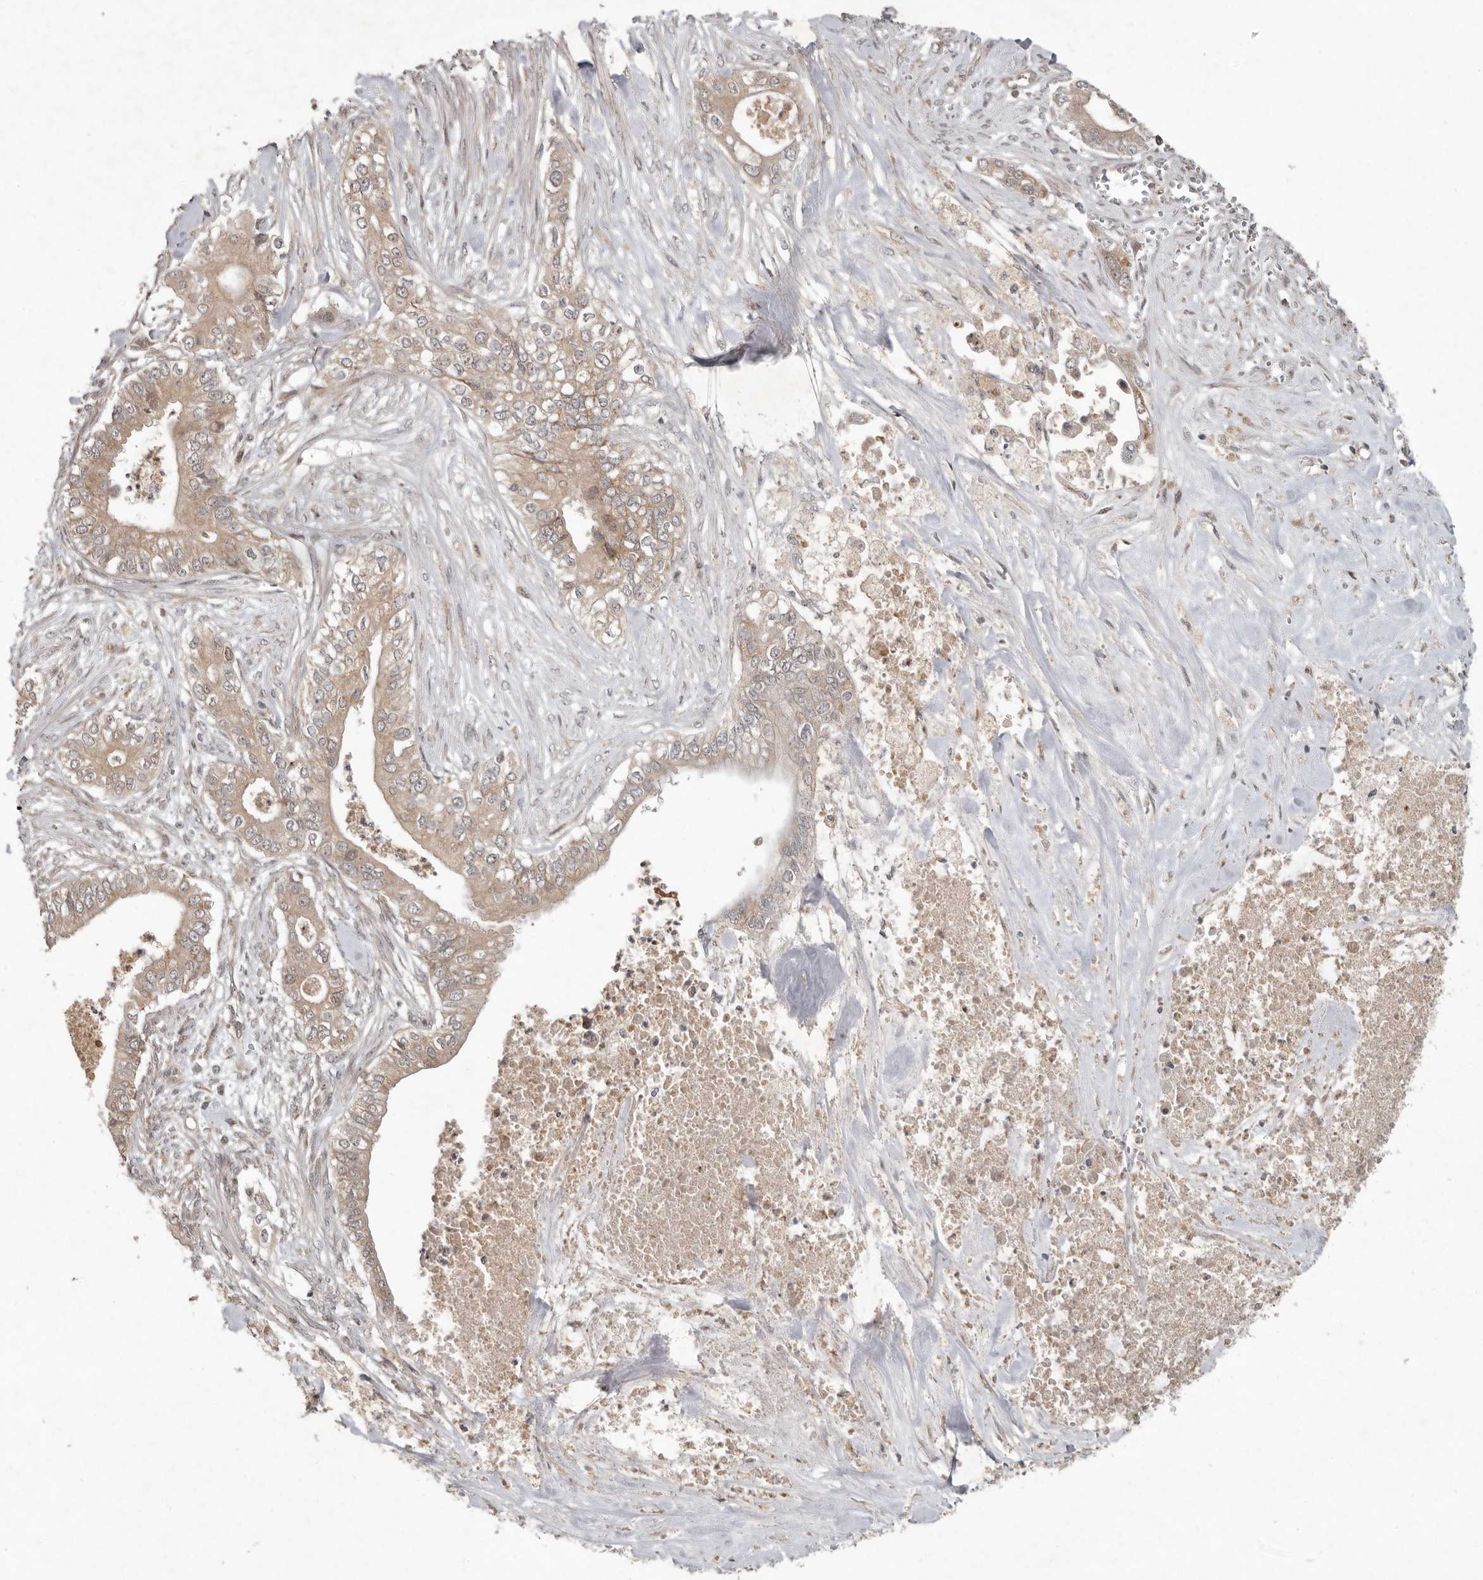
{"staining": {"intensity": "weak", "quantity": ">75%", "location": "cytoplasmic/membranous"}, "tissue": "pancreatic cancer", "cell_type": "Tumor cells", "image_type": "cancer", "snomed": [{"axis": "morphology", "description": "Adenocarcinoma, NOS"}, {"axis": "topography", "description": "Pancreas"}], "caption": "The immunohistochemical stain shows weak cytoplasmic/membranous positivity in tumor cells of pancreatic cancer tissue.", "gene": "RABIF", "patient": {"sex": "female", "age": 78}}